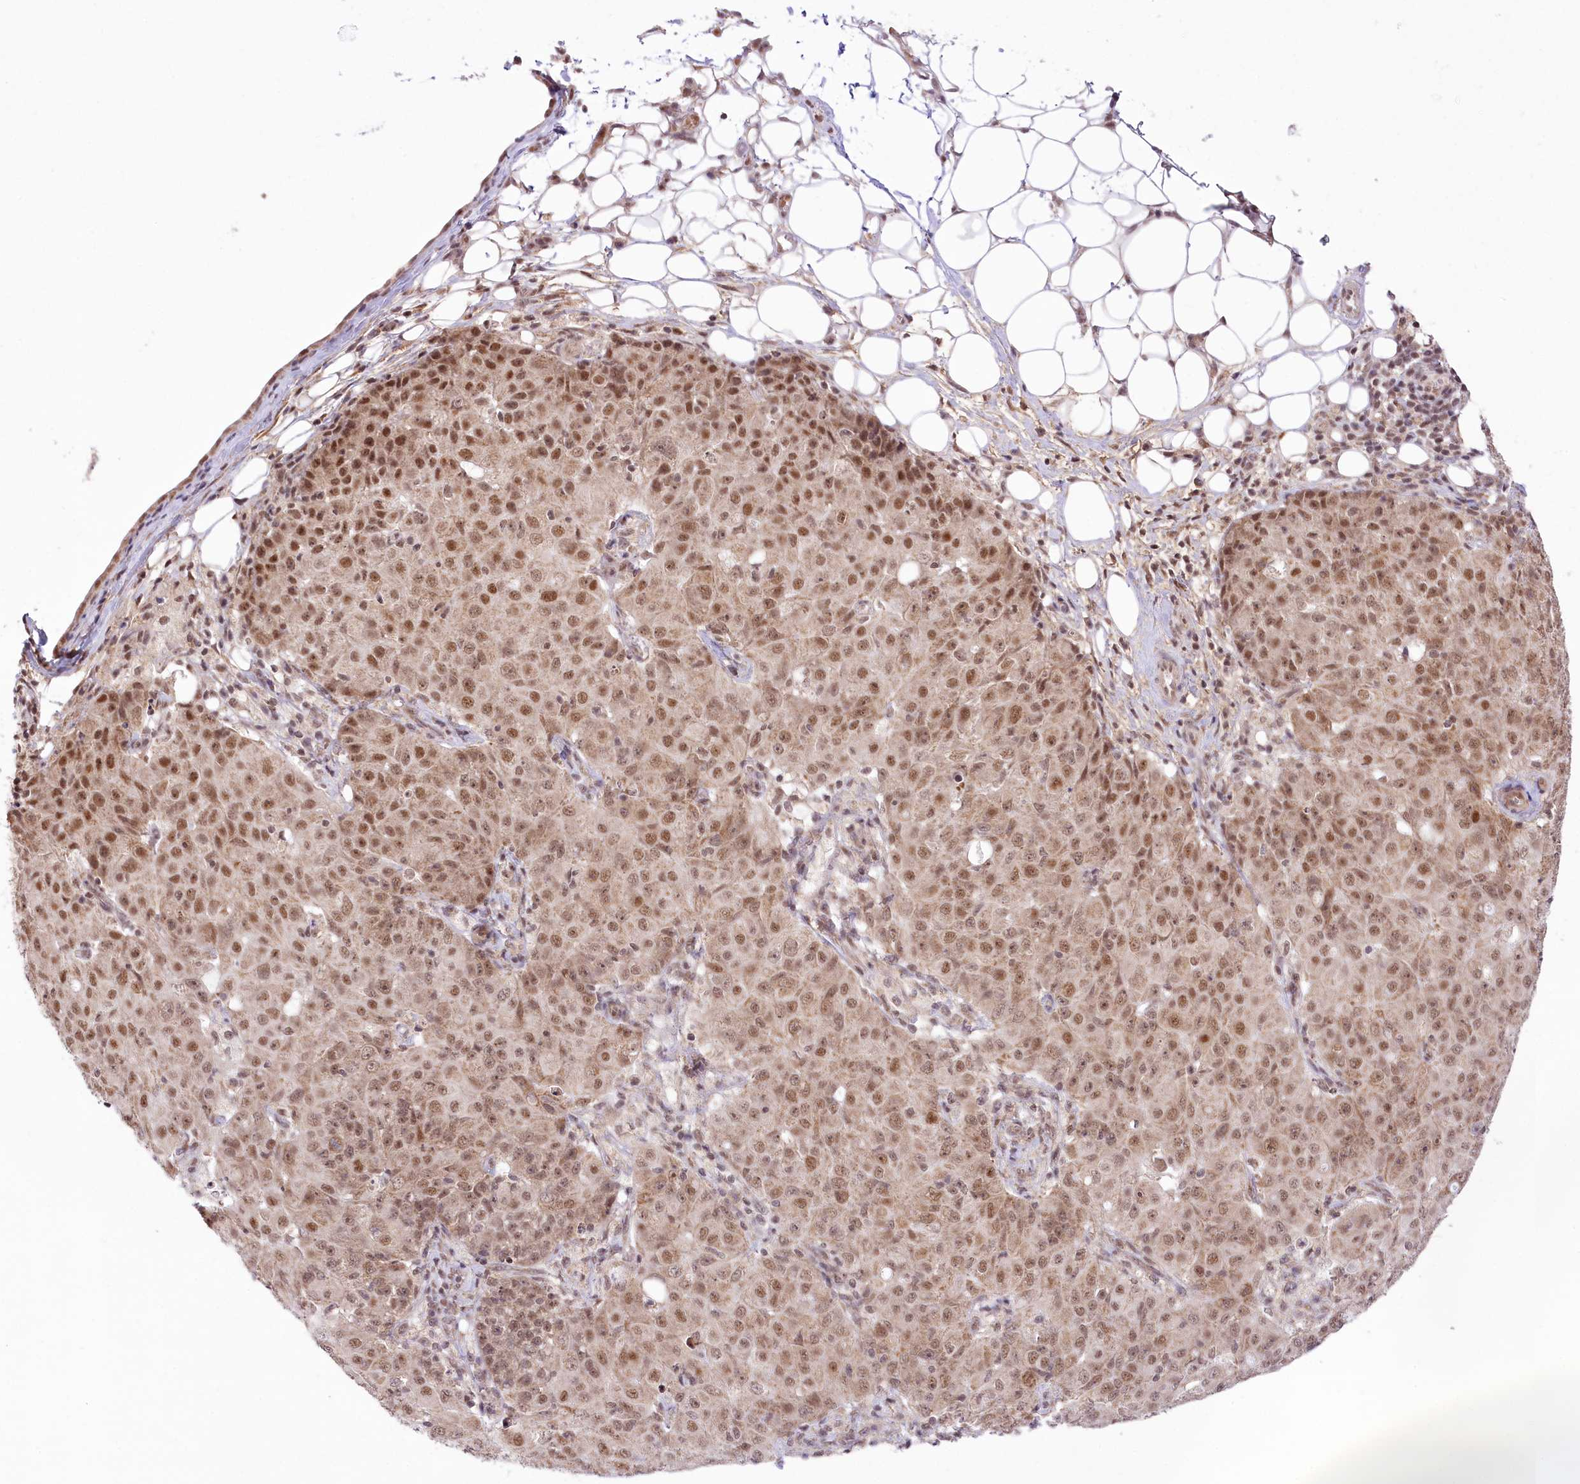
{"staining": {"intensity": "moderate", "quantity": ">75%", "location": "nuclear"}, "tissue": "ovarian cancer", "cell_type": "Tumor cells", "image_type": "cancer", "snomed": [{"axis": "morphology", "description": "Carcinoma, endometroid"}, {"axis": "topography", "description": "Ovary"}], "caption": "Protein staining demonstrates moderate nuclear expression in about >75% of tumor cells in ovarian cancer (endometroid carcinoma).", "gene": "ZMAT2", "patient": {"sex": "female", "age": 42}}